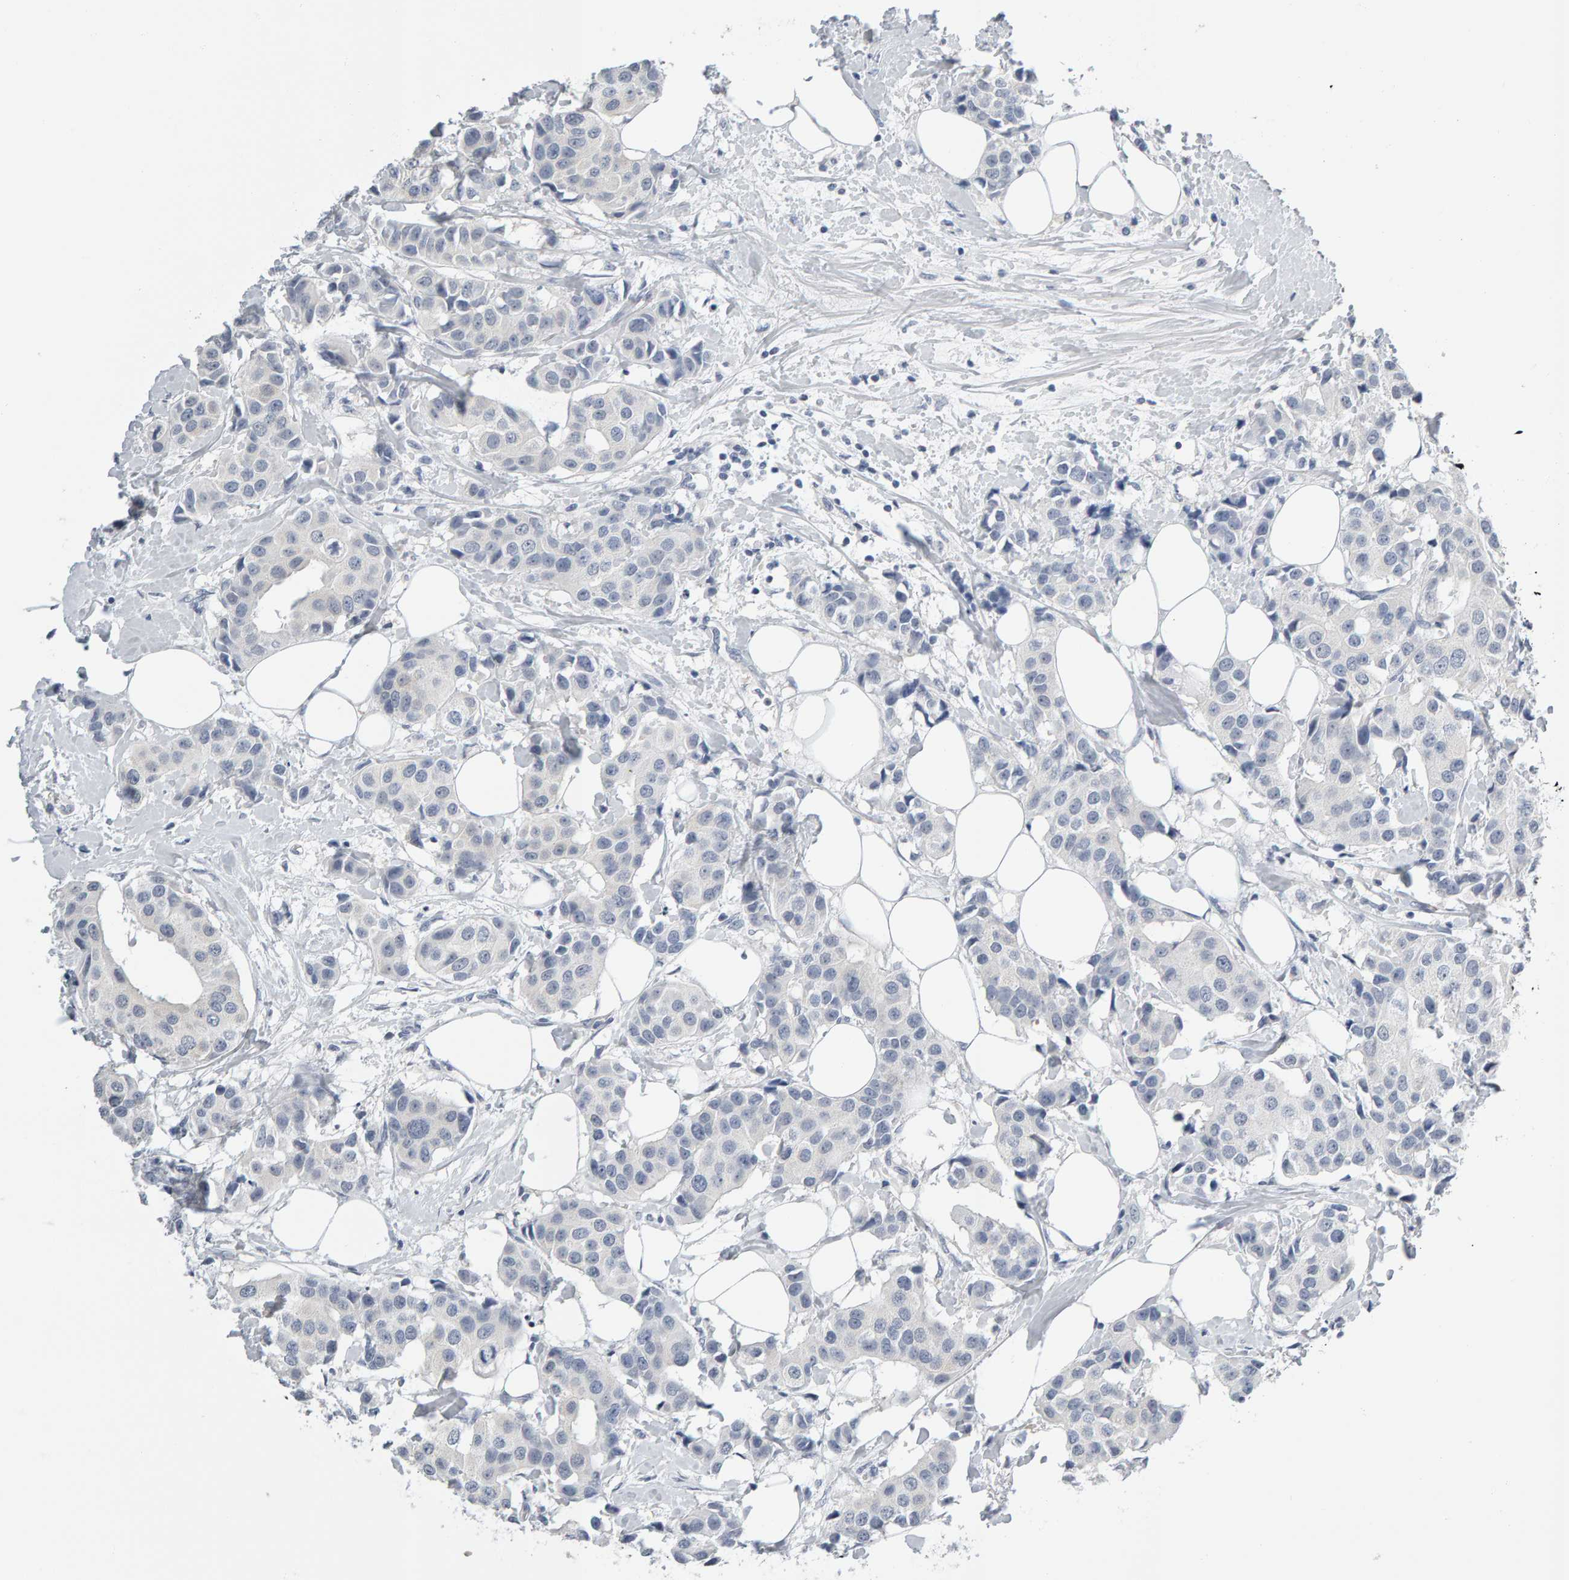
{"staining": {"intensity": "negative", "quantity": "none", "location": "none"}, "tissue": "breast cancer", "cell_type": "Tumor cells", "image_type": "cancer", "snomed": [{"axis": "morphology", "description": "Normal tissue, NOS"}, {"axis": "morphology", "description": "Duct carcinoma"}, {"axis": "topography", "description": "Breast"}], "caption": "This is a photomicrograph of IHC staining of breast intraductal carcinoma, which shows no expression in tumor cells.", "gene": "CTH", "patient": {"sex": "female", "age": 39}}